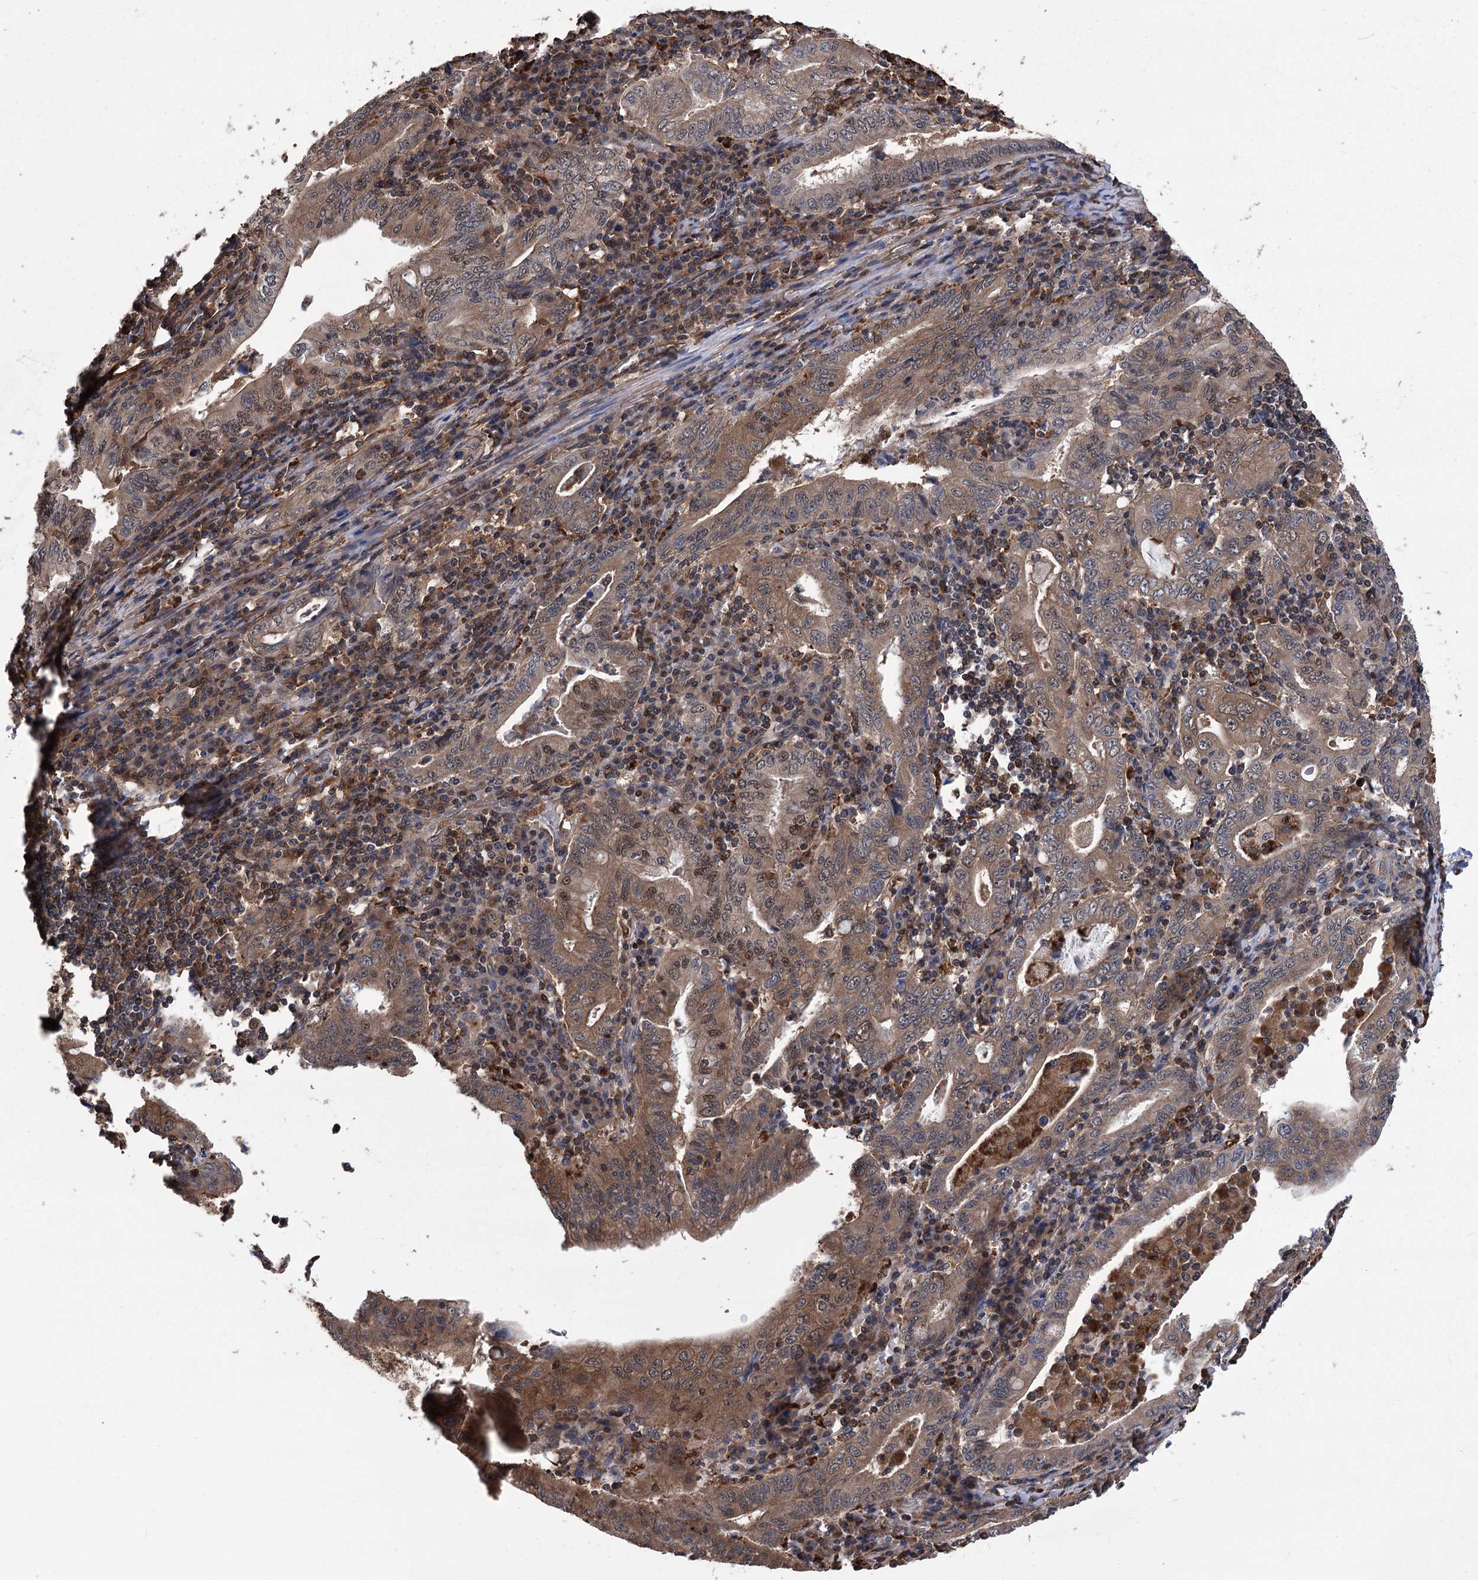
{"staining": {"intensity": "moderate", "quantity": ">75%", "location": "cytoplasmic/membranous"}, "tissue": "stomach cancer", "cell_type": "Tumor cells", "image_type": "cancer", "snomed": [{"axis": "morphology", "description": "Normal tissue, NOS"}, {"axis": "morphology", "description": "Adenocarcinoma, NOS"}, {"axis": "topography", "description": "Esophagus"}, {"axis": "topography", "description": "Stomach, upper"}, {"axis": "topography", "description": "Peripheral nerve tissue"}], "caption": "Immunohistochemical staining of stomach cancer displays medium levels of moderate cytoplasmic/membranous expression in approximately >75% of tumor cells.", "gene": "DPP3", "patient": {"sex": "male", "age": 62}}